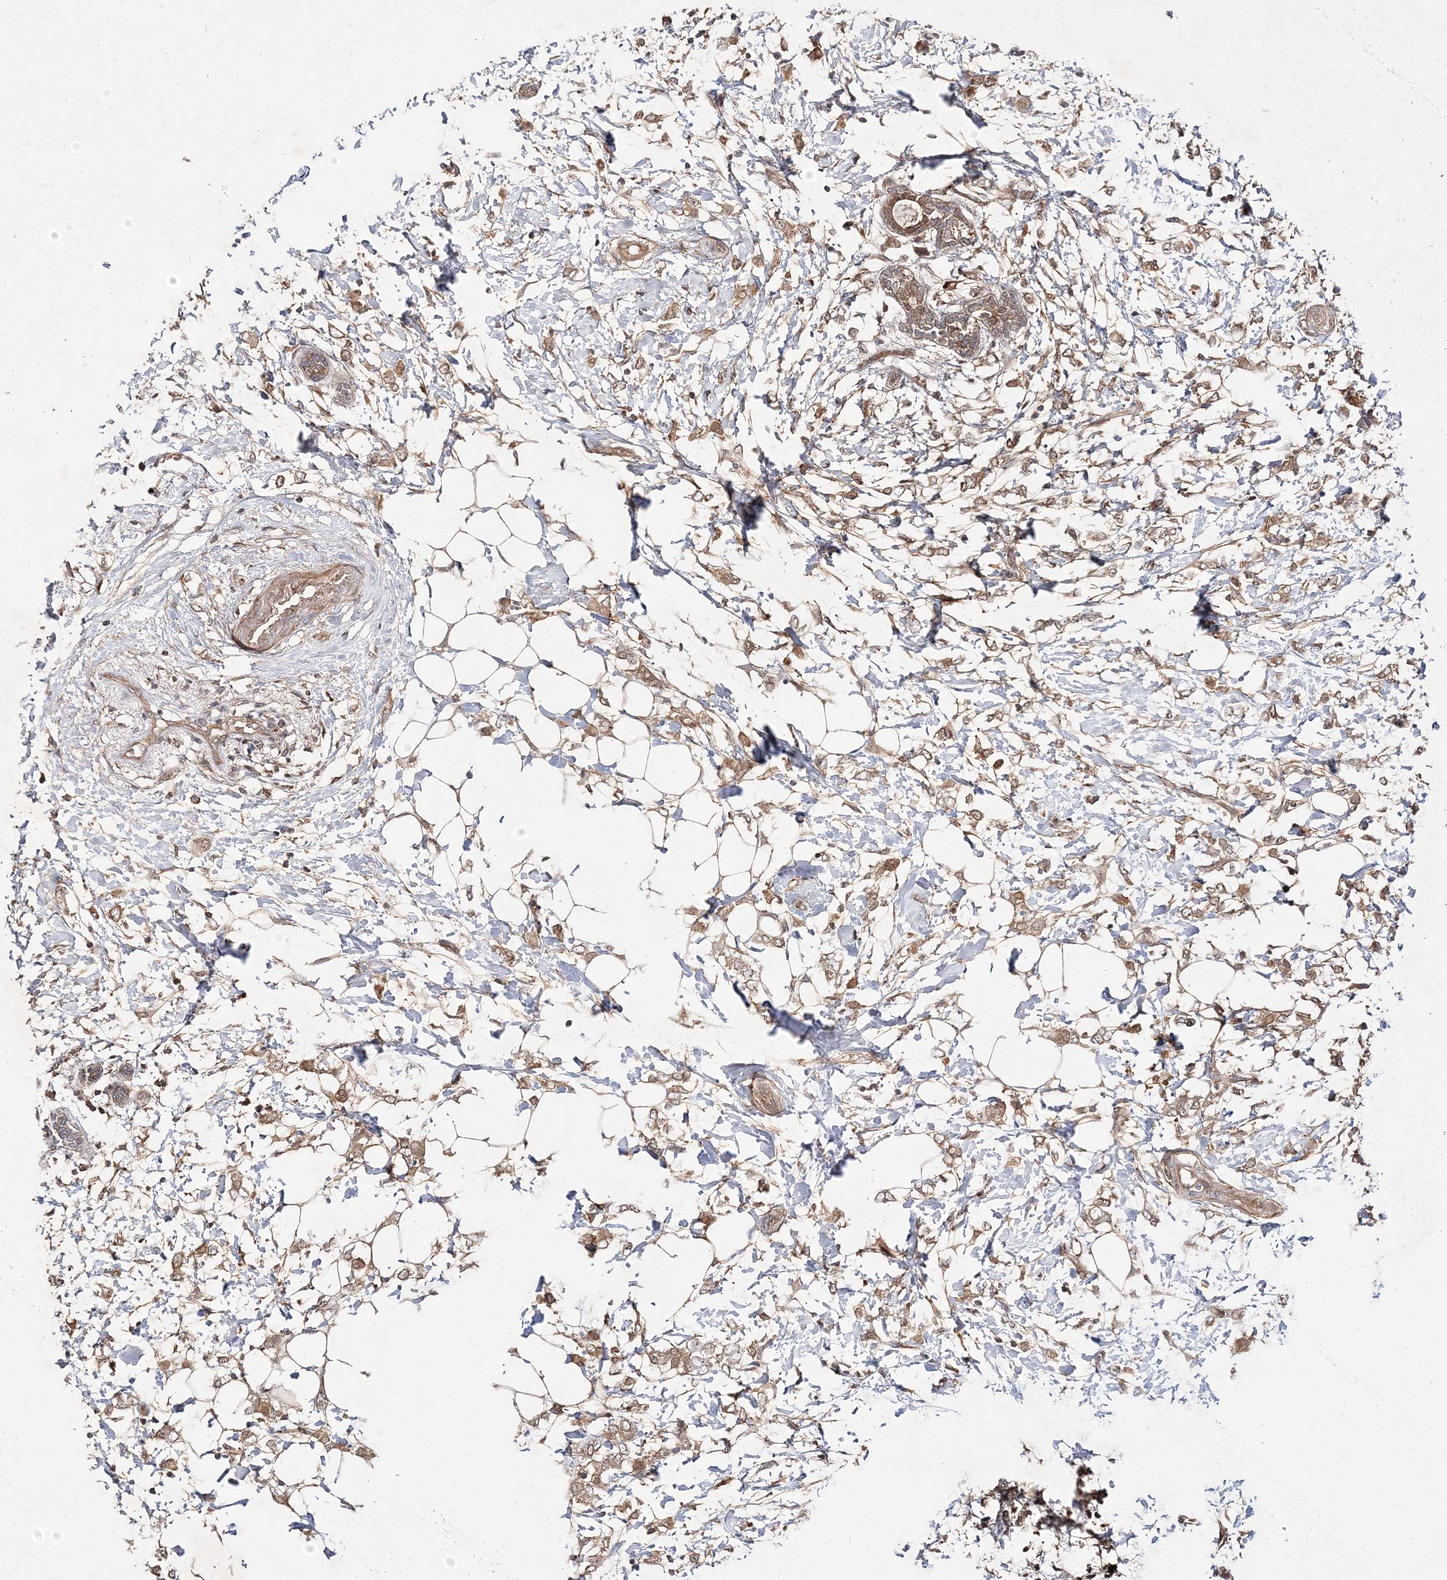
{"staining": {"intensity": "moderate", "quantity": ">75%", "location": "cytoplasmic/membranous"}, "tissue": "breast cancer", "cell_type": "Tumor cells", "image_type": "cancer", "snomed": [{"axis": "morphology", "description": "Normal tissue, NOS"}, {"axis": "morphology", "description": "Lobular carcinoma"}, {"axis": "topography", "description": "Breast"}], "caption": "Immunohistochemistry (IHC) micrograph of human lobular carcinoma (breast) stained for a protein (brown), which reveals medium levels of moderate cytoplasmic/membranous staining in approximately >75% of tumor cells.", "gene": "TMEM9B", "patient": {"sex": "female", "age": 47}}